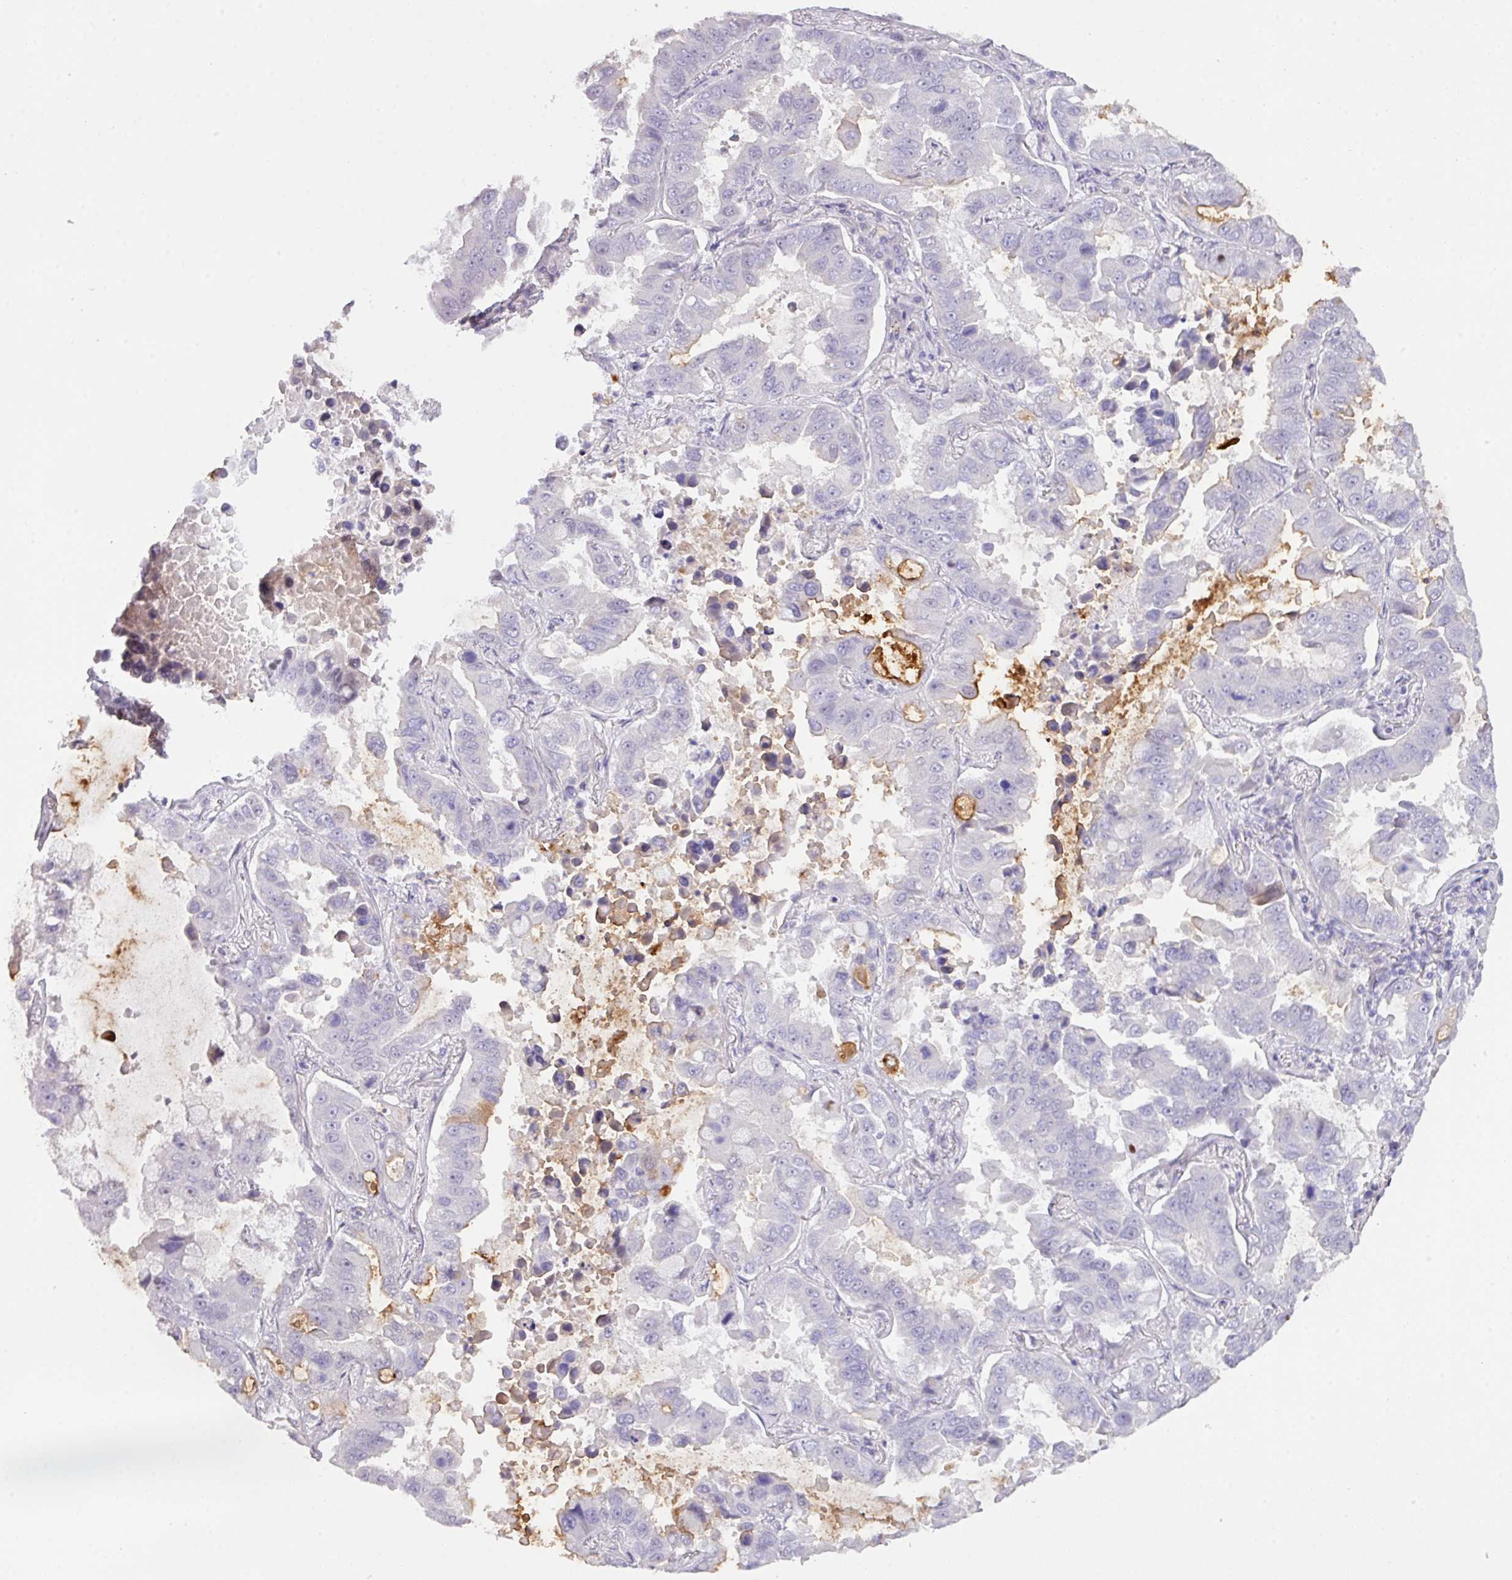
{"staining": {"intensity": "negative", "quantity": "none", "location": "none"}, "tissue": "lung cancer", "cell_type": "Tumor cells", "image_type": "cancer", "snomed": [{"axis": "morphology", "description": "Adenocarcinoma, NOS"}, {"axis": "topography", "description": "Lung"}], "caption": "IHC micrograph of neoplastic tissue: lung adenocarcinoma stained with DAB (3,3'-diaminobenzidine) exhibits no significant protein expression in tumor cells. The staining was performed using DAB to visualize the protein expression in brown, while the nuclei were stained in blue with hematoxylin (Magnification: 20x).", "gene": "ANKRD13B", "patient": {"sex": "male", "age": 64}}